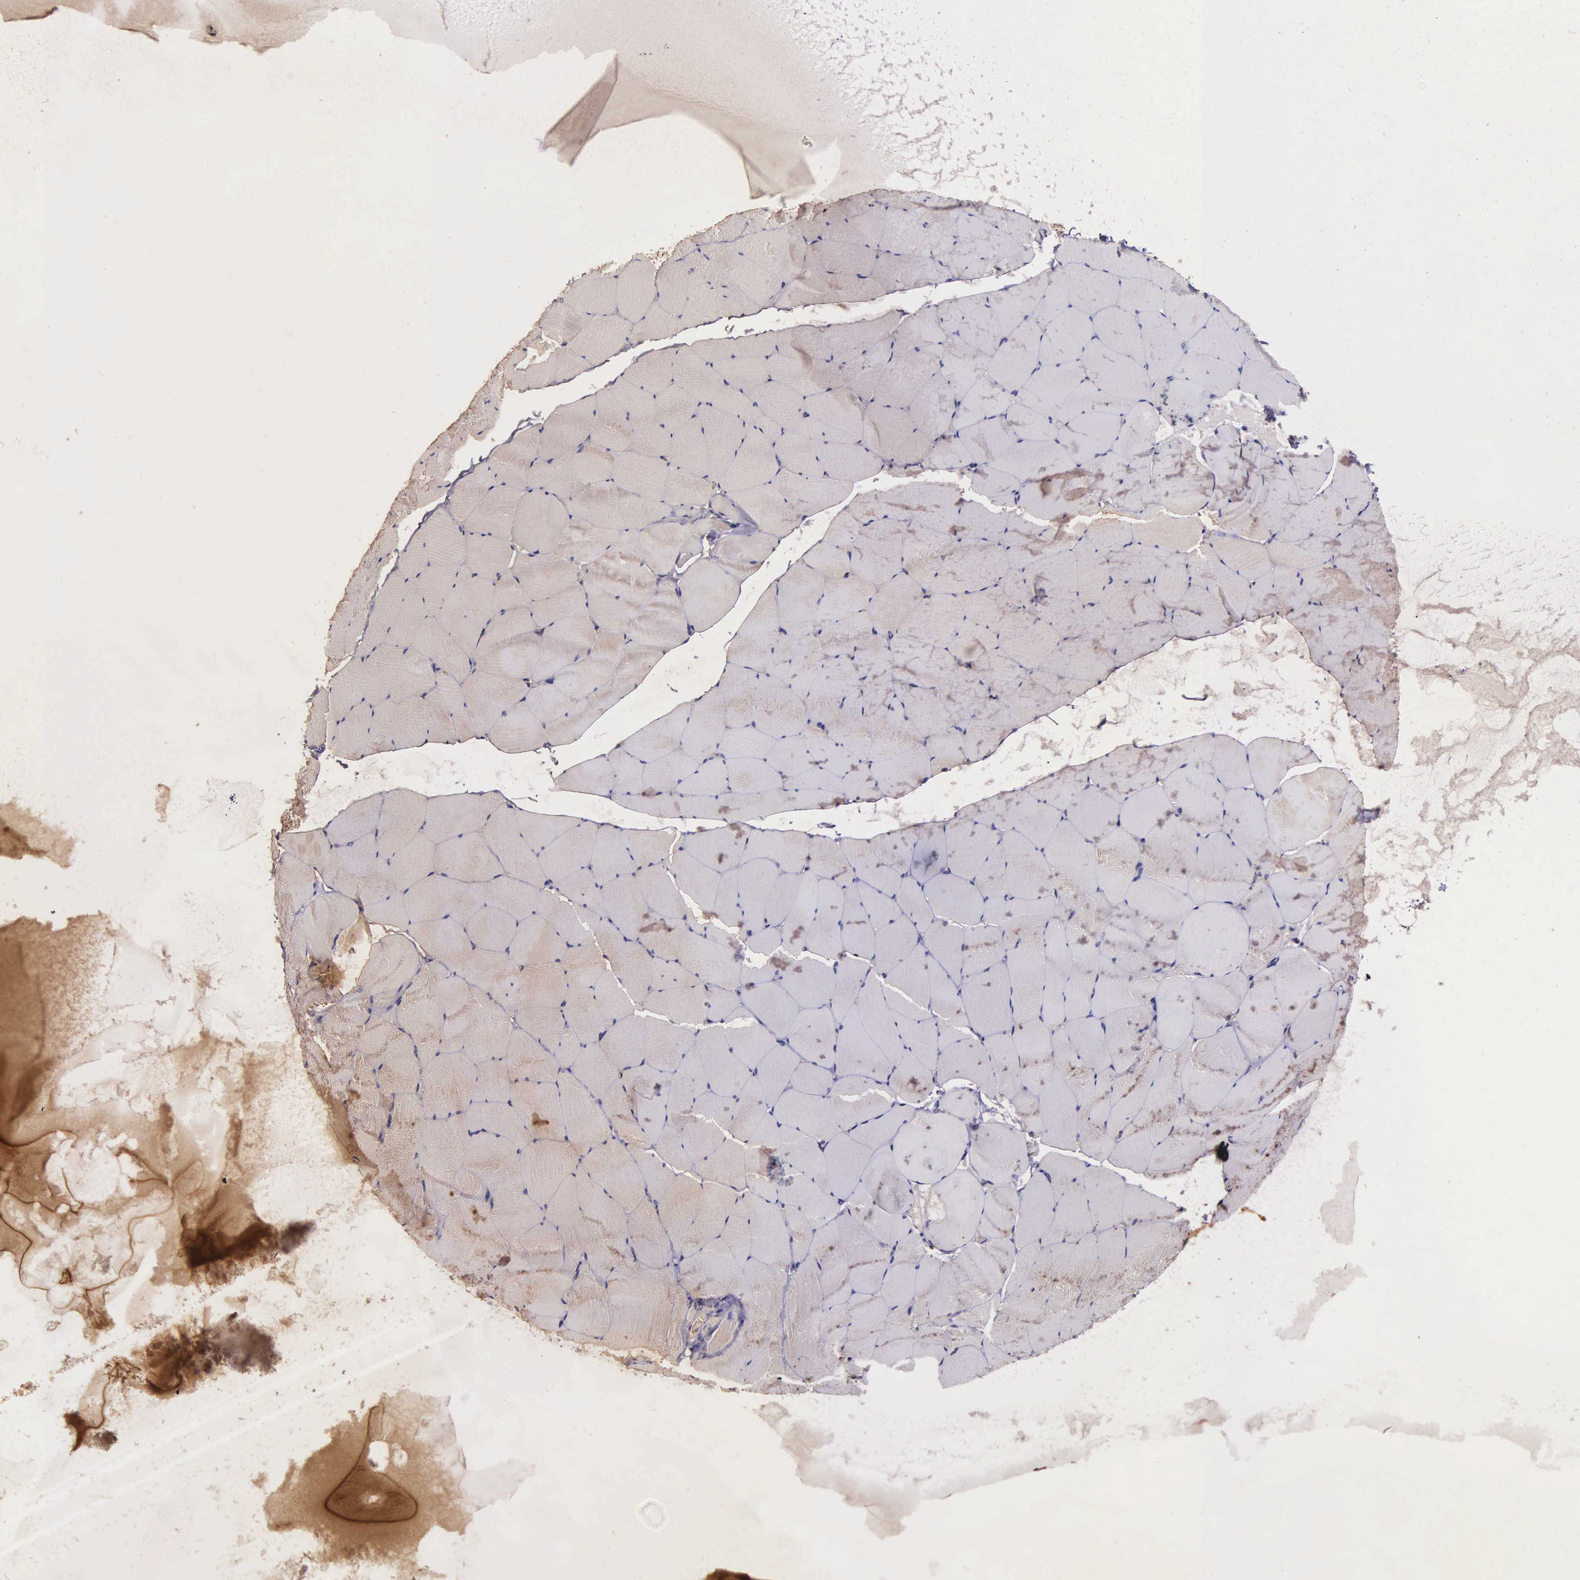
{"staining": {"intensity": "negative", "quantity": "none", "location": "none"}, "tissue": "skeletal muscle", "cell_type": "Myocytes", "image_type": "normal", "snomed": [{"axis": "morphology", "description": "Normal tissue, NOS"}, {"axis": "topography", "description": "Skeletal muscle"}, {"axis": "topography", "description": "Salivary gland"}], "caption": "IHC of unremarkable human skeletal muscle demonstrates no staining in myocytes.", "gene": "GSTT2B", "patient": {"sex": "male", "age": 62}}